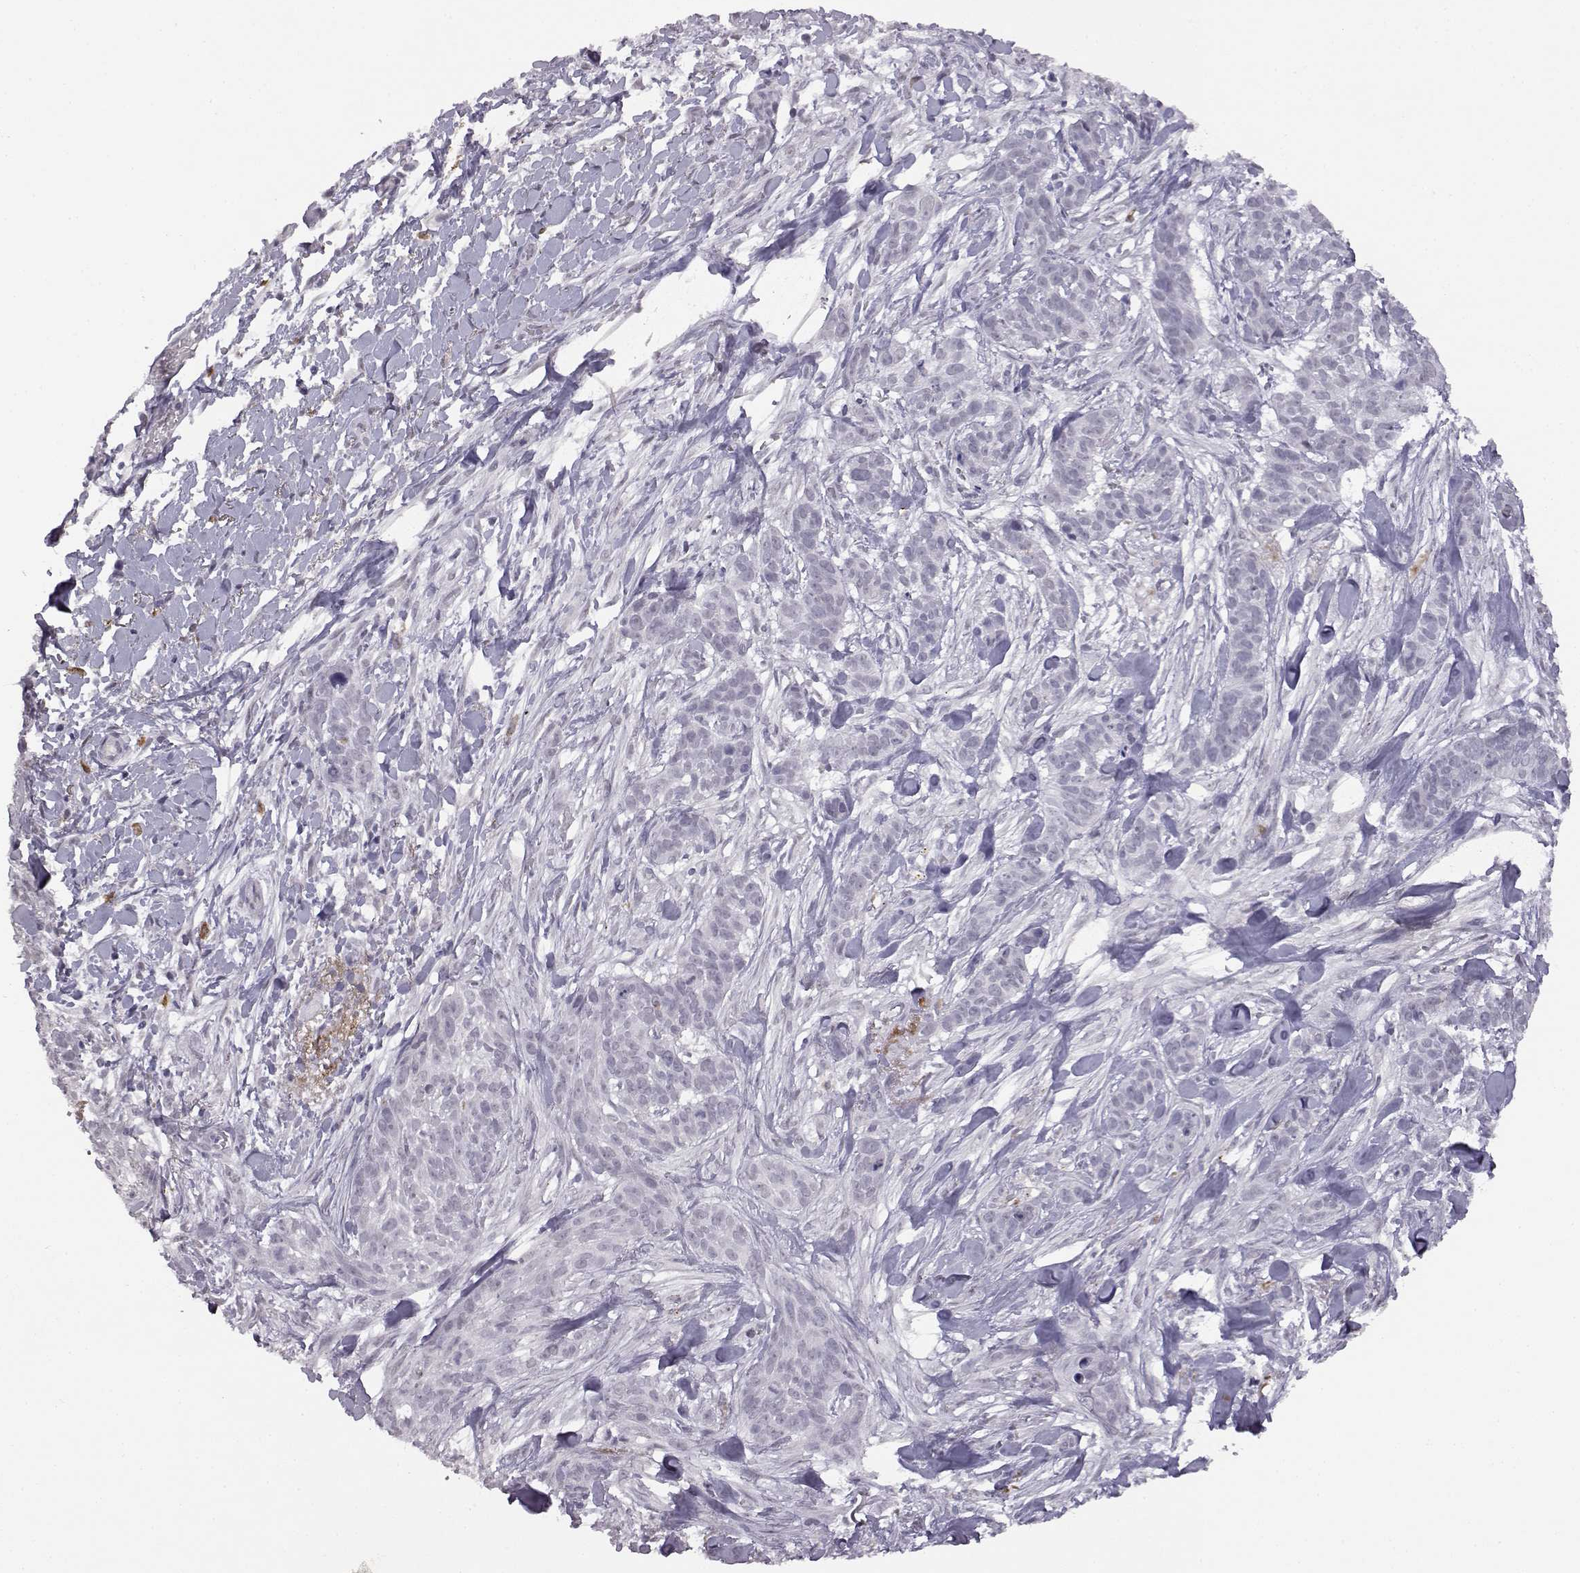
{"staining": {"intensity": "negative", "quantity": "none", "location": "none"}, "tissue": "skin cancer", "cell_type": "Tumor cells", "image_type": "cancer", "snomed": [{"axis": "morphology", "description": "Basal cell carcinoma"}, {"axis": "topography", "description": "Skin"}], "caption": "Immunohistochemistry (IHC) of basal cell carcinoma (skin) shows no expression in tumor cells. (Brightfield microscopy of DAB (3,3'-diaminobenzidine) immunohistochemistry (IHC) at high magnification).", "gene": "VGF", "patient": {"sex": "male", "age": 87}}